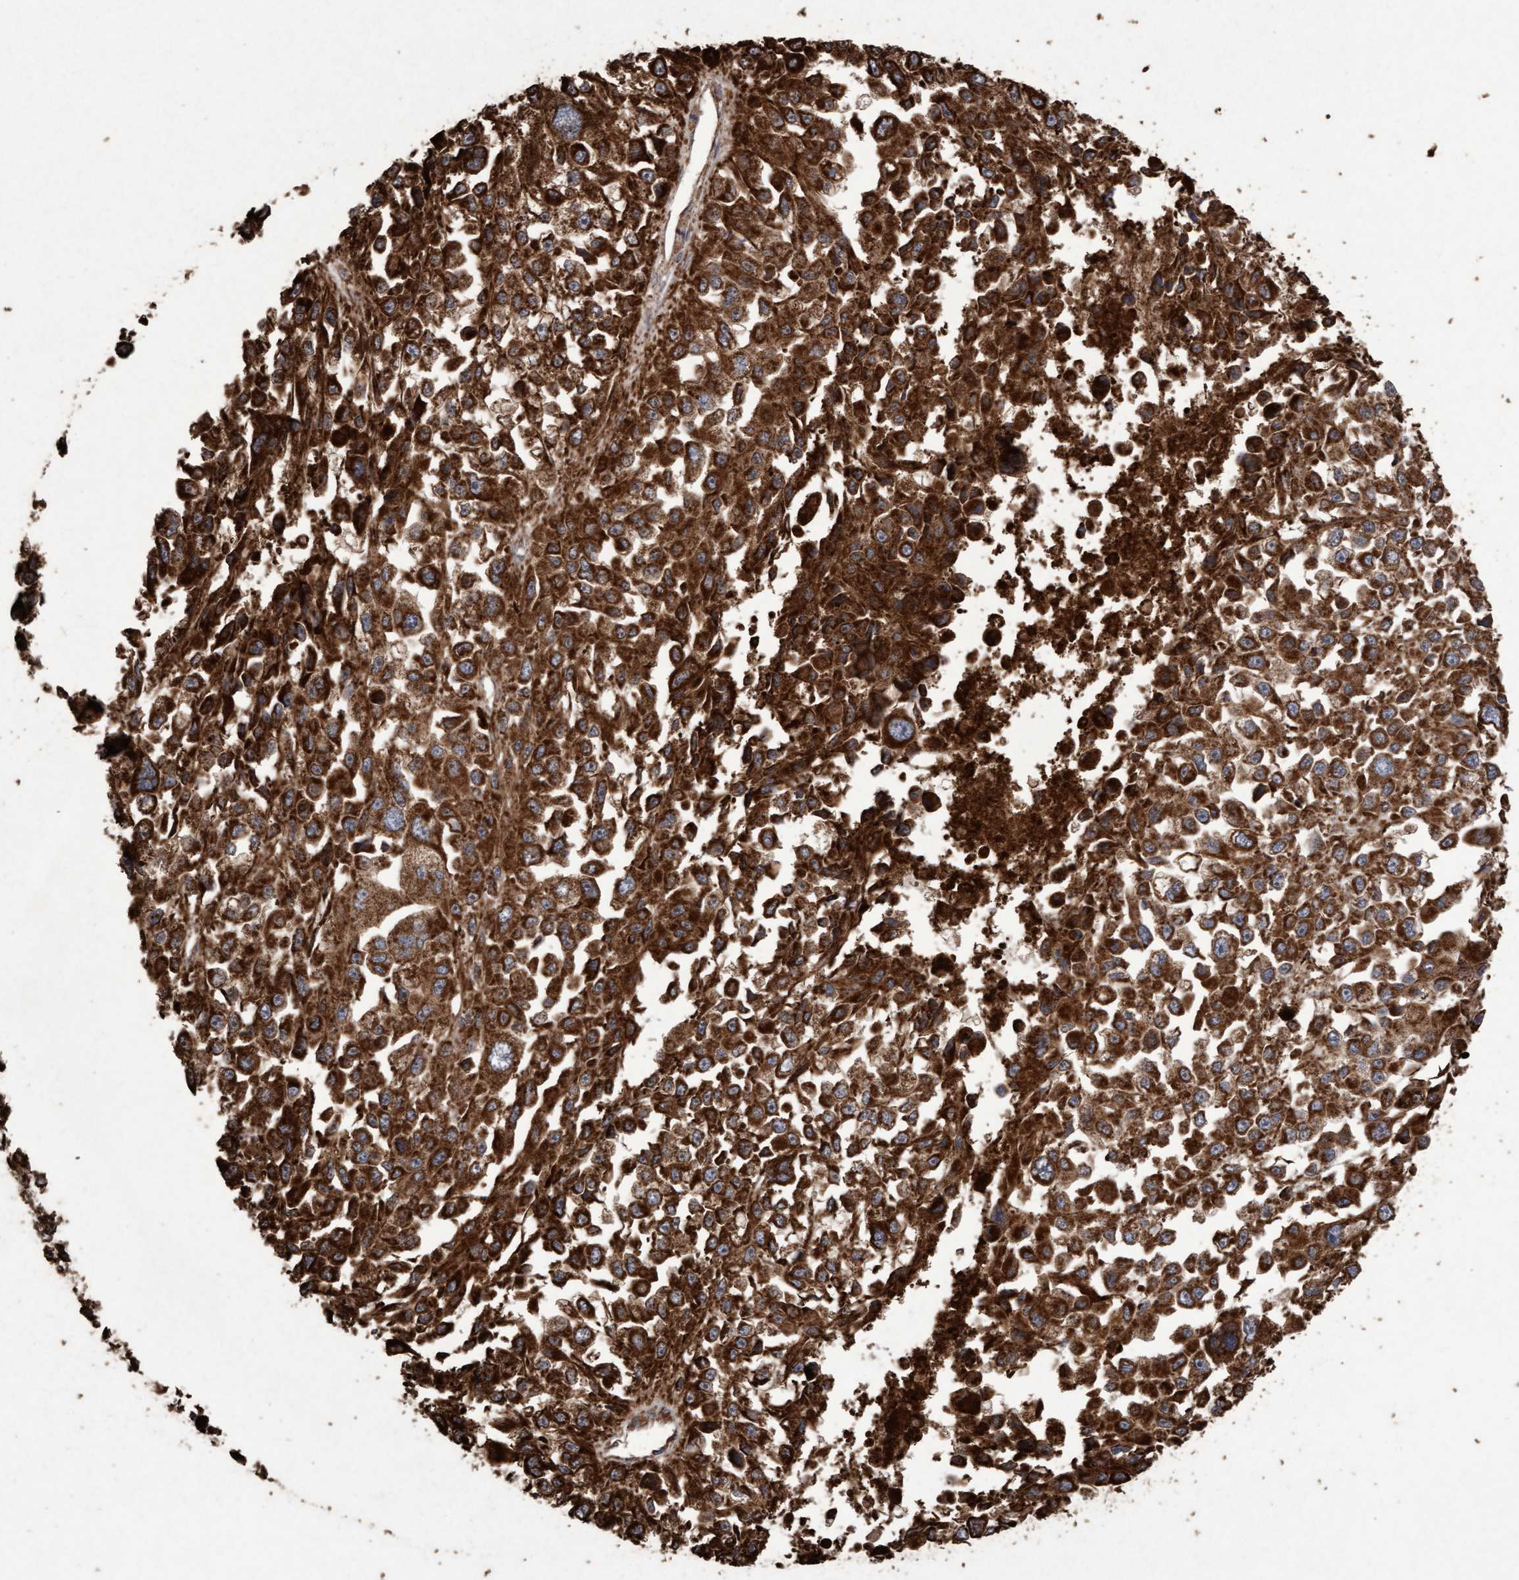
{"staining": {"intensity": "strong", "quantity": ">75%", "location": "cytoplasmic/membranous"}, "tissue": "melanoma", "cell_type": "Tumor cells", "image_type": "cancer", "snomed": [{"axis": "morphology", "description": "Malignant melanoma, Metastatic site"}, {"axis": "topography", "description": "Lymph node"}], "caption": "IHC (DAB) staining of human malignant melanoma (metastatic site) shows strong cytoplasmic/membranous protein expression in about >75% of tumor cells. The protein of interest is shown in brown color, while the nuclei are stained blue.", "gene": "OSBP2", "patient": {"sex": "male", "age": 59}}